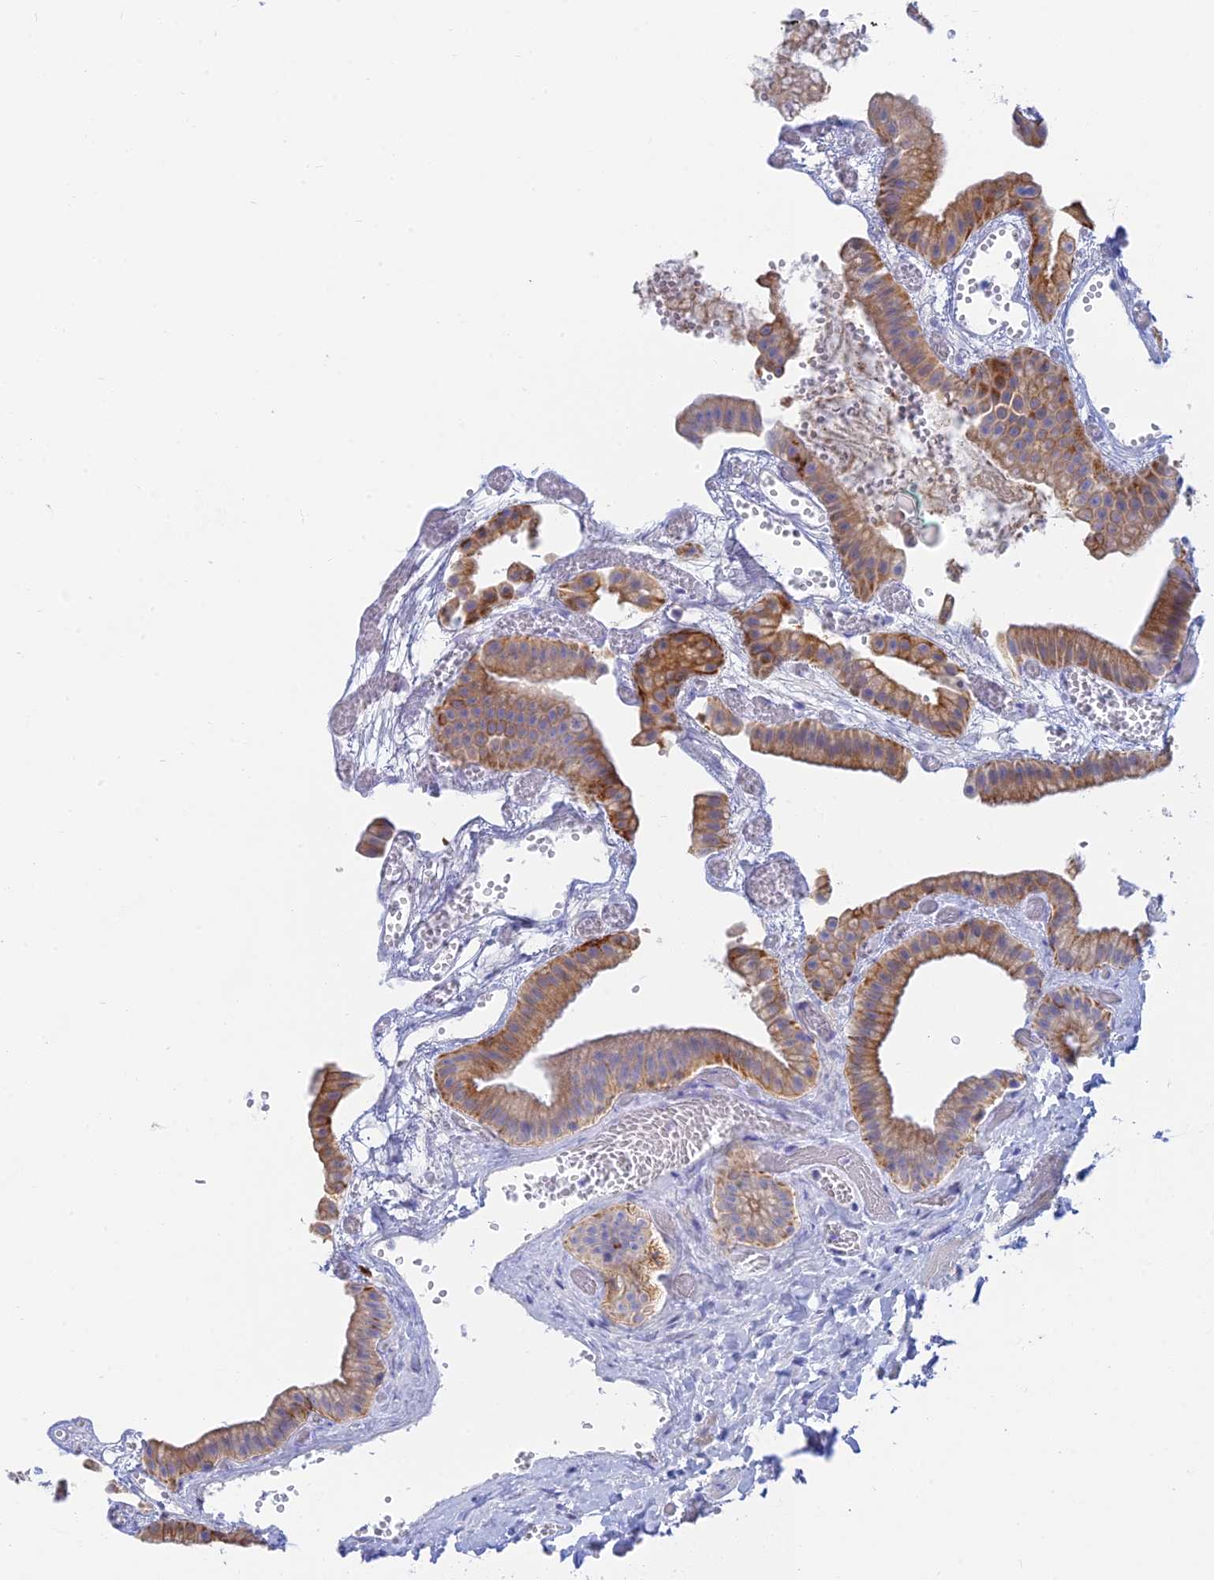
{"staining": {"intensity": "moderate", "quantity": ">75%", "location": "cytoplasmic/membranous"}, "tissue": "gallbladder", "cell_type": "Glandular cells", "image_type": "normal", "snomed": [{"axis": "morphology", "description": "Normal tissue, NOS"}, {"axis": "topography", "description": "Gallbladder"}], "caption": "Benign gallbladder was stained to show a protein in brown. There is medium levels of moderate cytoplasmic/membranous positivity in approximately >75% of glandular cells.", "gene": "CEP152", "patient": {"sex": "female", "age": 64}}